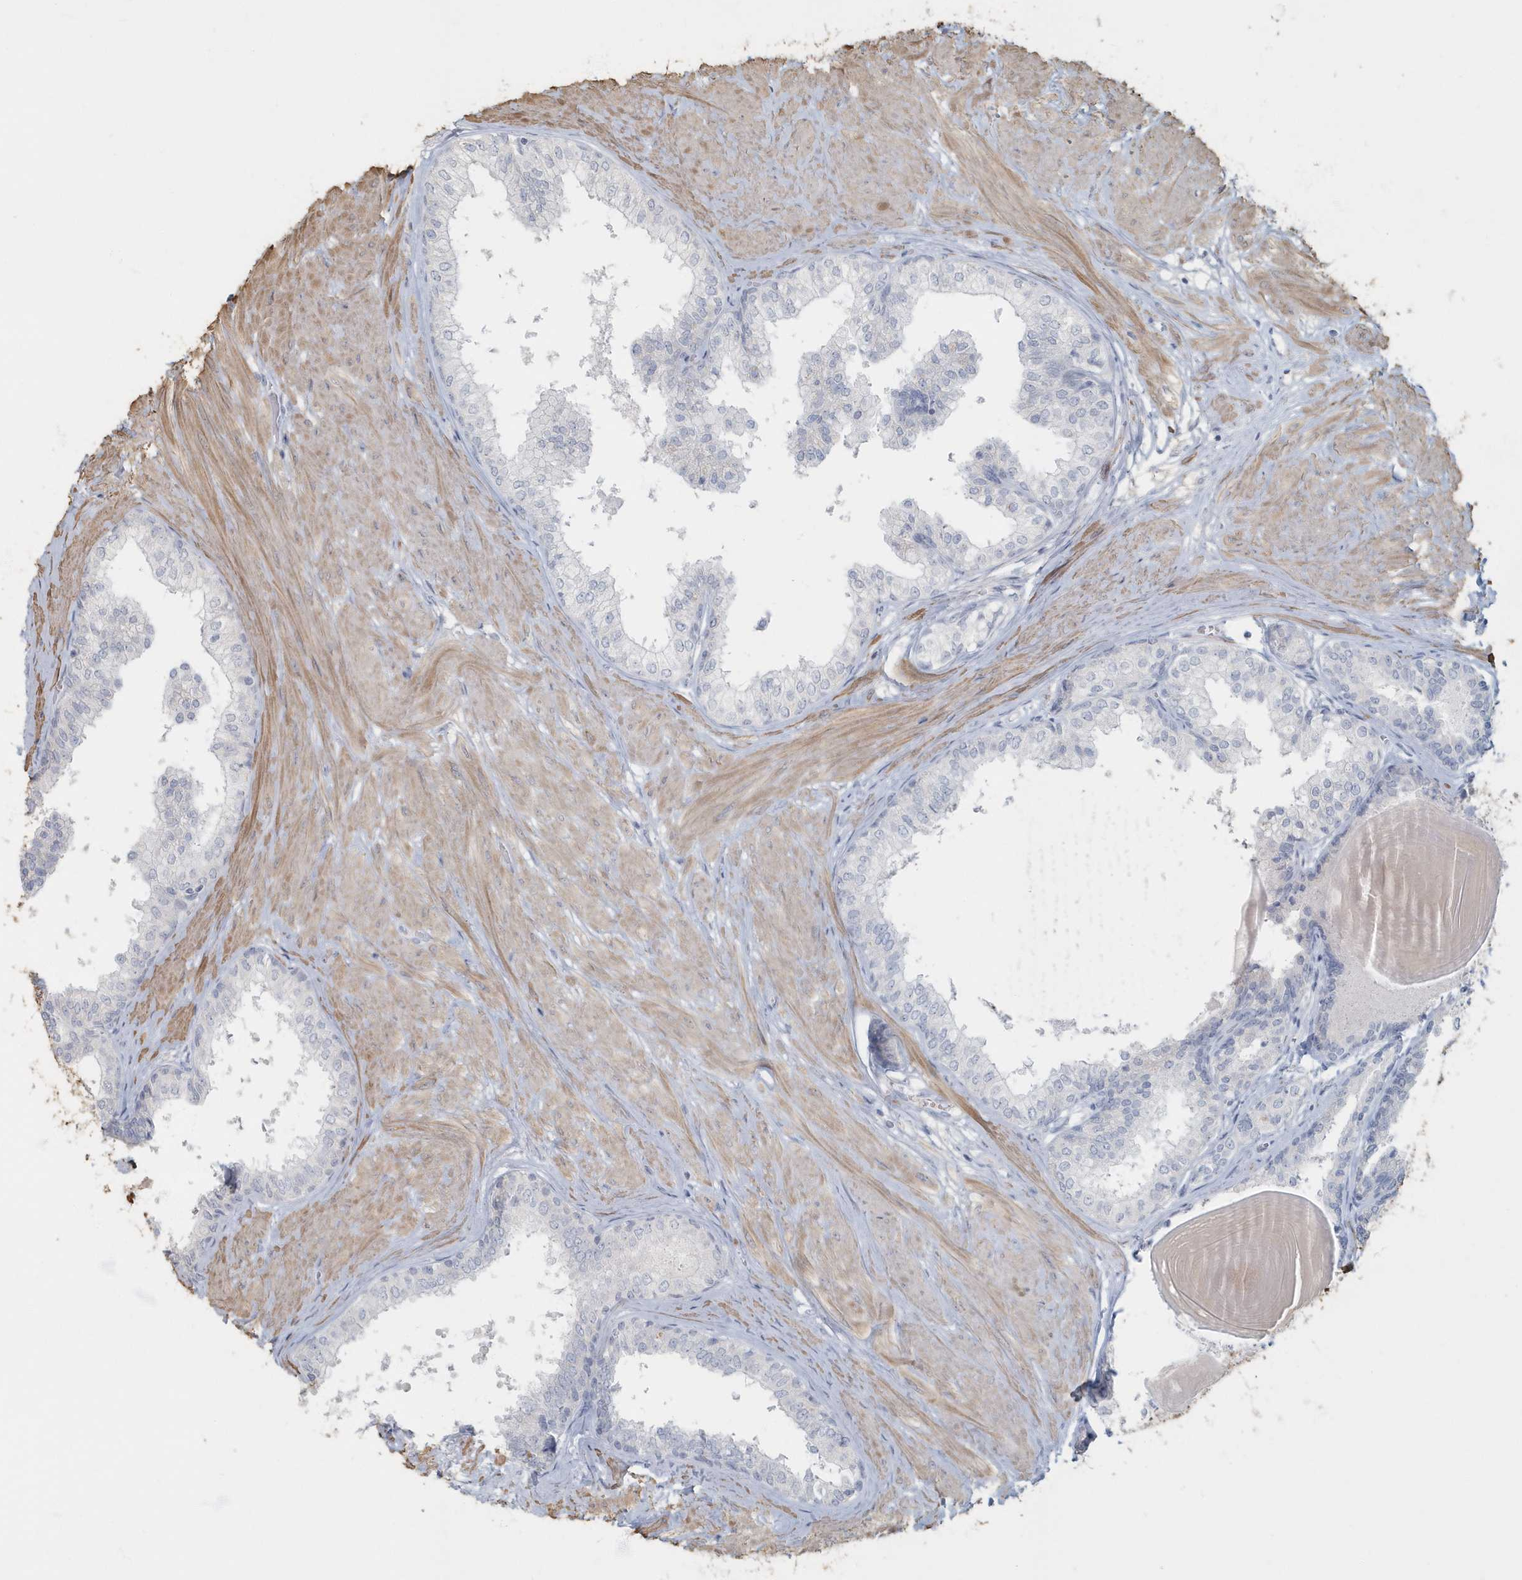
{"staining": {"intensity": "negative", "quantity": "none", "location": "none"}, "tissue": "prostate", "cell_type": "Glandular cells", "image_type": "normal", "snomed": [{"axis": "morphology", "description": "Normal tissue, NOS"}, {"axis": "topography", "description": "Prostate"}], "caption": "Glandular cells are negative for brown protein staining in normal prostate.", "gene": "MYOT", "patient": {"sex": "male", "age": 48}}